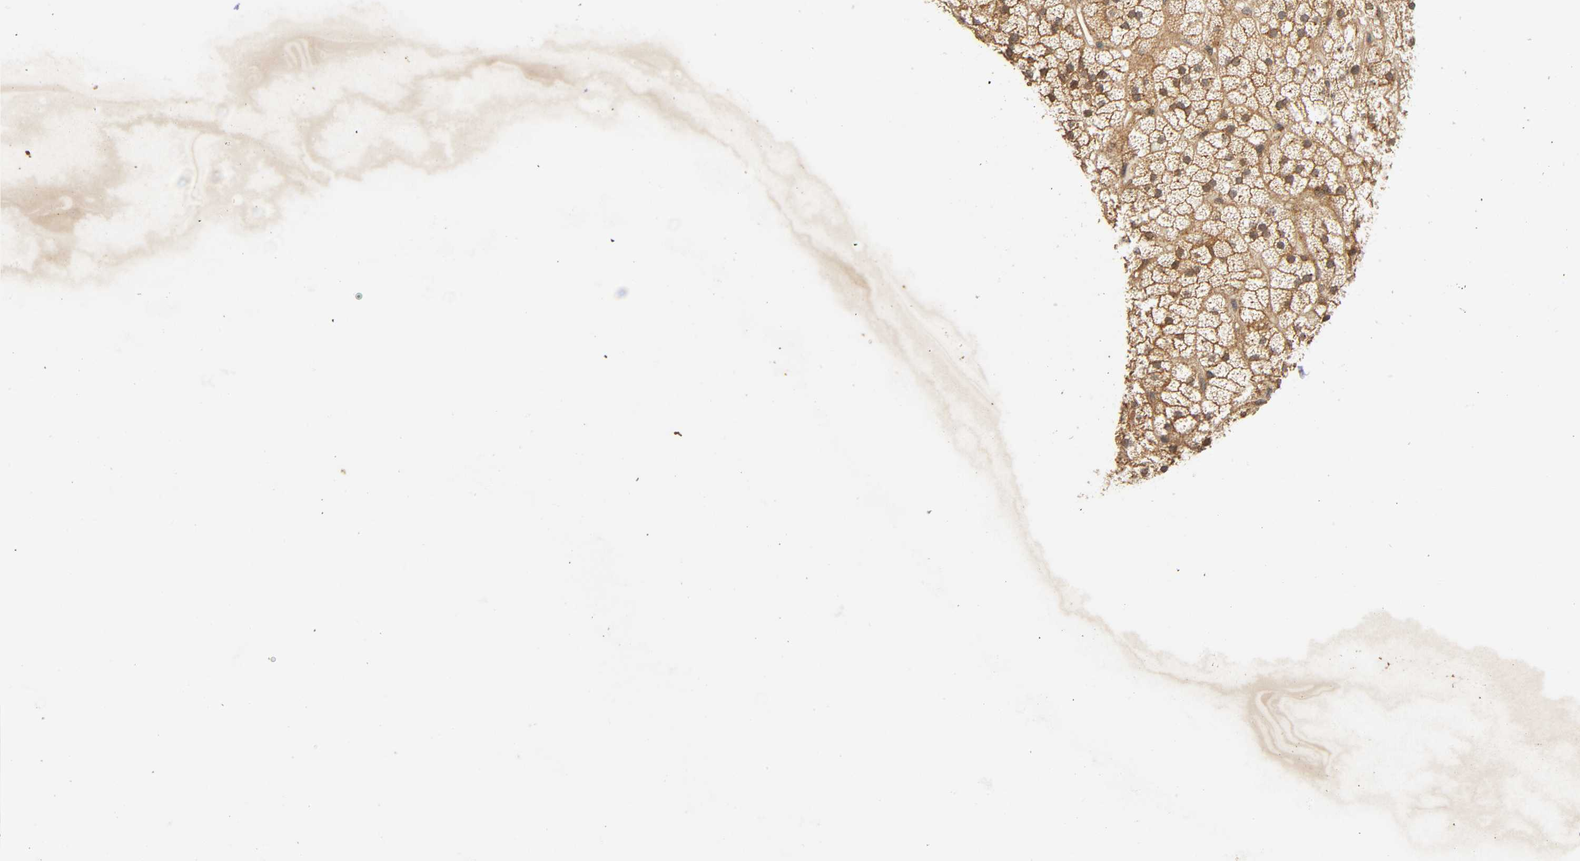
{"staining": {"intensity": "moderate", "quantity": ">75%", "location": "cytoplasmic/membranous"}, "tissue": "adrenal gland", "cell_type": "Glandular cells", "image_type": "normal", "snomed": [{"axis": "morphology", "description": "Normal tissue, NOS"}, {"axis": "topography", "description": "Adrenal gland"}], "caption": "This histopathology image displays immunohistochemistry (IHC) staining of unremarkable human adrenal gland, with medium moderate cytoplasmic/membranous expression in approximately >75% of glandular cells.", "gene": "IKBKB", "patient": {"sex": "male", "age": 35}}